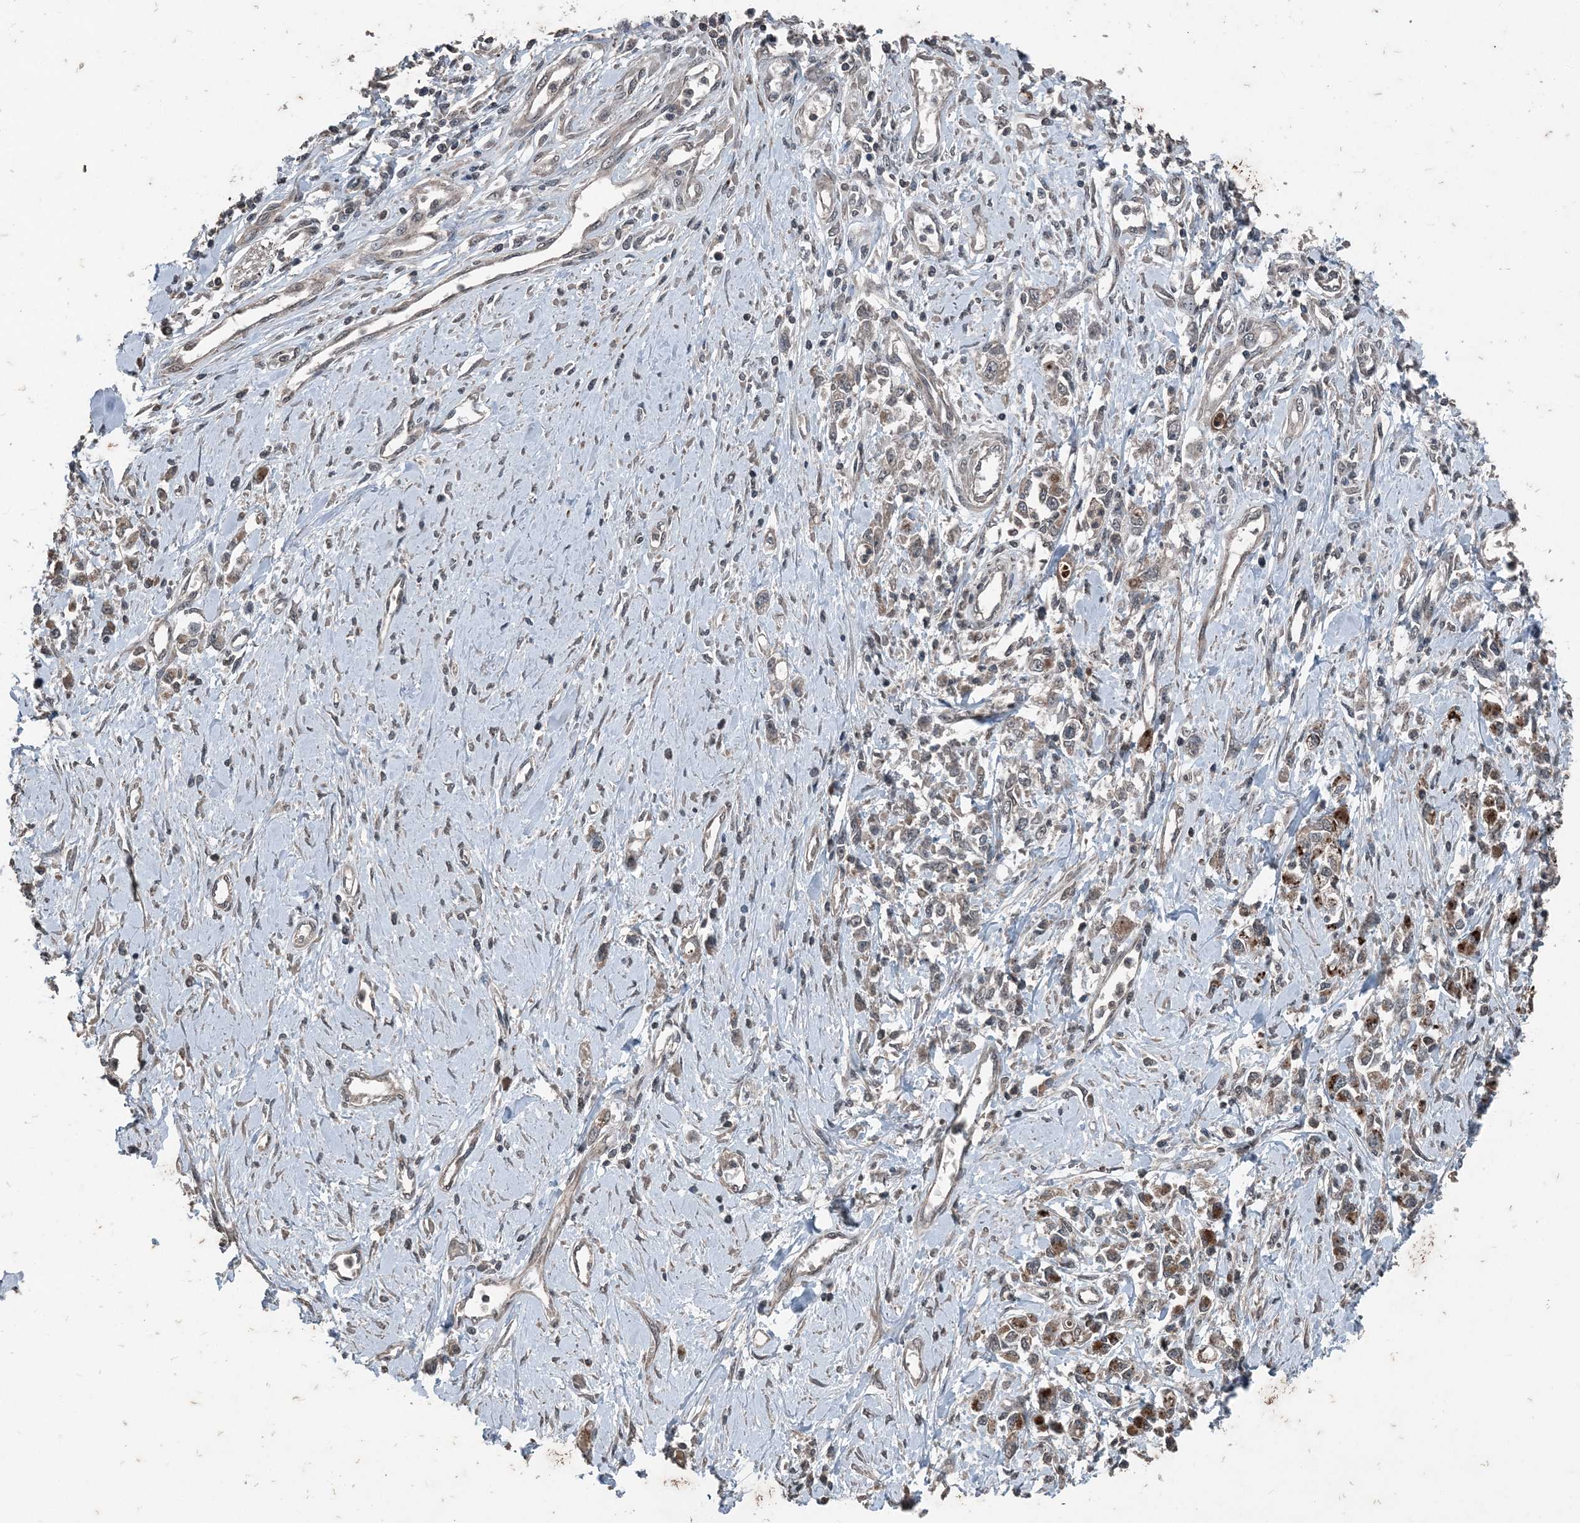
{"staining": {"intensity": "weak", "quantity": "25%-75%", "location": "cytoplasmic/membranous"}, "tissue": "stomach cancer", "cell_type": "Tumor cells", "image_type": "cancer", "snomed": [{"axis": "morphology", "description": "Adenocarcinoma, NOS"}, {"axis": "topography", "description": "Stomach"}], "caption": "Immunohistochemical staining of stomach adenocarcinoma reveals low levels of weak cytoplasmic/membranous staining in approximately 25%-75% of tumor cells.", "gene": "CFL1", "patient": {"sex": "female", "age": 76}}